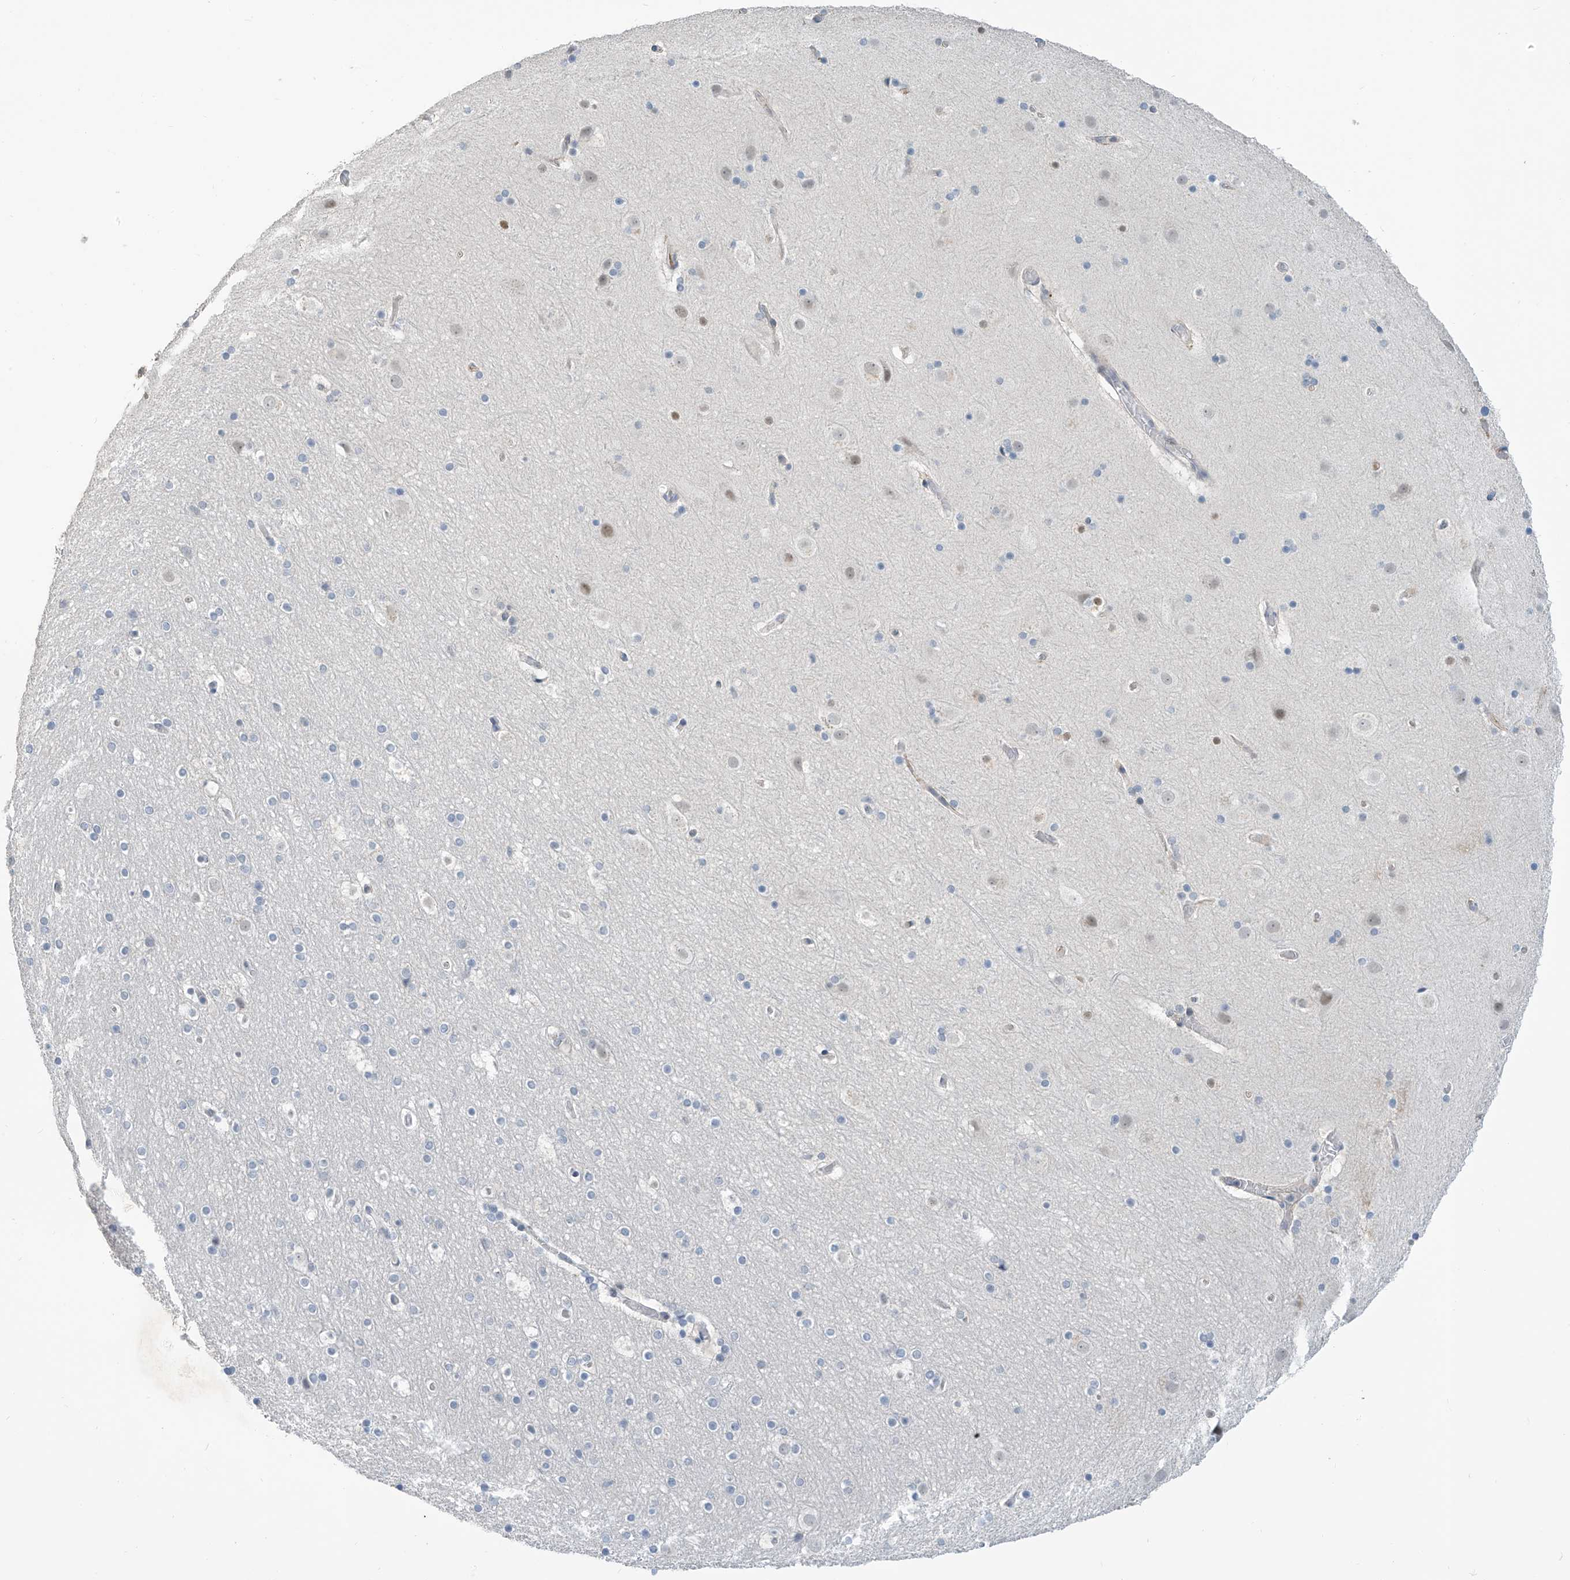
{"staining": {"intensity": "negative", "quantity": "none", "location": "none"}, "tissue": "cerebral cortex", "cell_type": "Endothelial cells", "image_type": "normal", "snomed": [{"axis": "morphology", "description": "Normal tissue, NOS"}, {"axis": "topography", "description": "Cerebral cortex"}], "caption": "DAB immunohistochemical staining of benign human cerebral cortex exhibits no significant expression in endothelial cells. (DAB immunohistochemistry (IHC) with hematoxylin counter stain).", "gene": "METAP1D", "patient": {"sex": "male", "age": 57}}